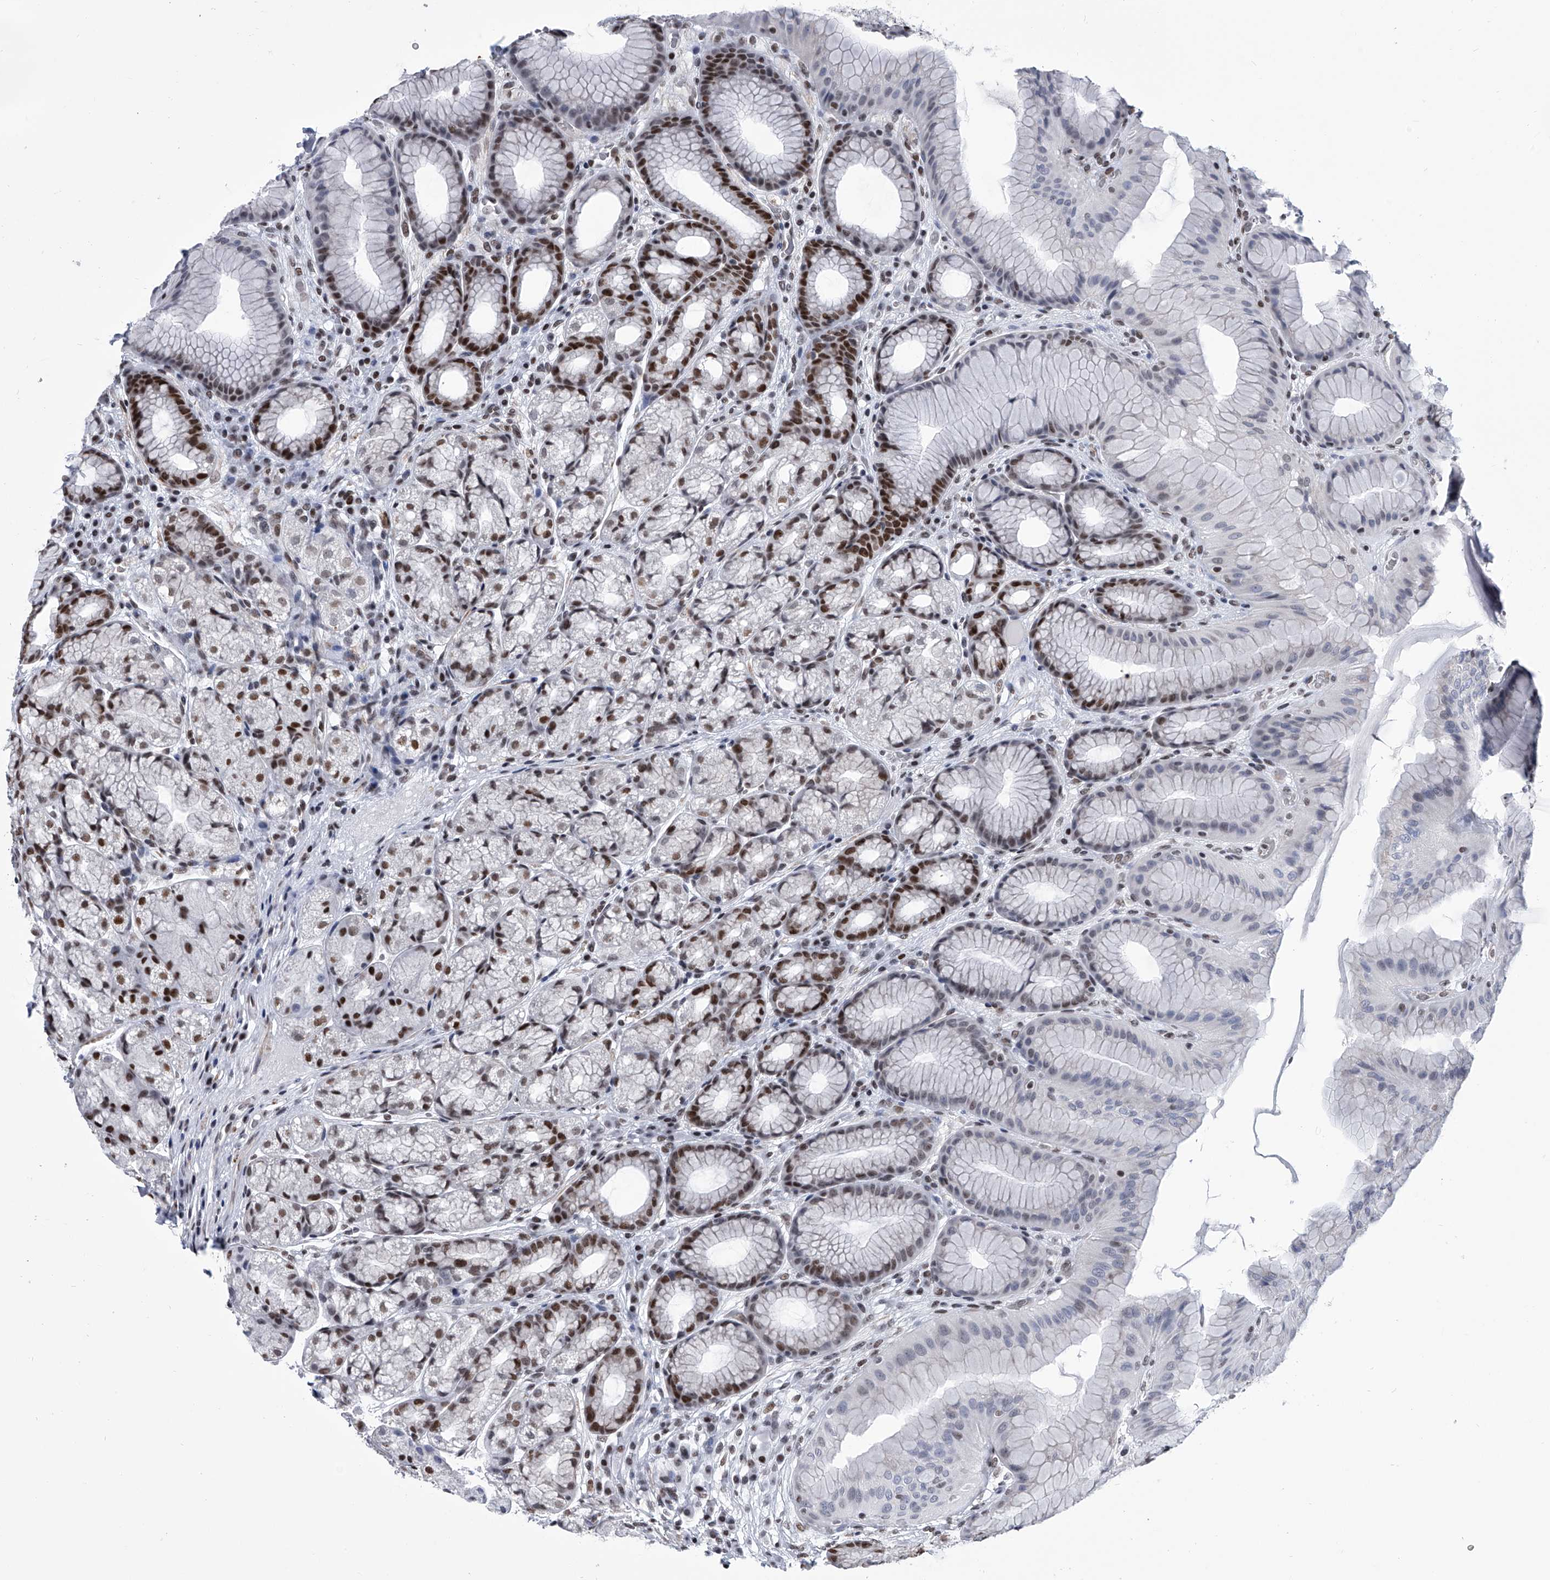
{"staining": {"intensity": "strong", "quantity": "25%-75%", "location": "nuclear"}, "tissue": "stomach", "cell_type": "Glandular cells", "image_type": "normal", "snomed": [{"axis": "morphology", "description": "Normal tissue, NOS"}, {"axis": "topography", "description": "Stomach"}], "caption": "Glandular cells display high levels of strong nuclear staining in about 25%-75% of cells in normal human stomach. (DAB (3,3'-diaminobenzidine) IHC, brown staining for protein, blue staining for nuclei).", "gene": "SIM2", "patient": {"sex": "male", "age": 57}}